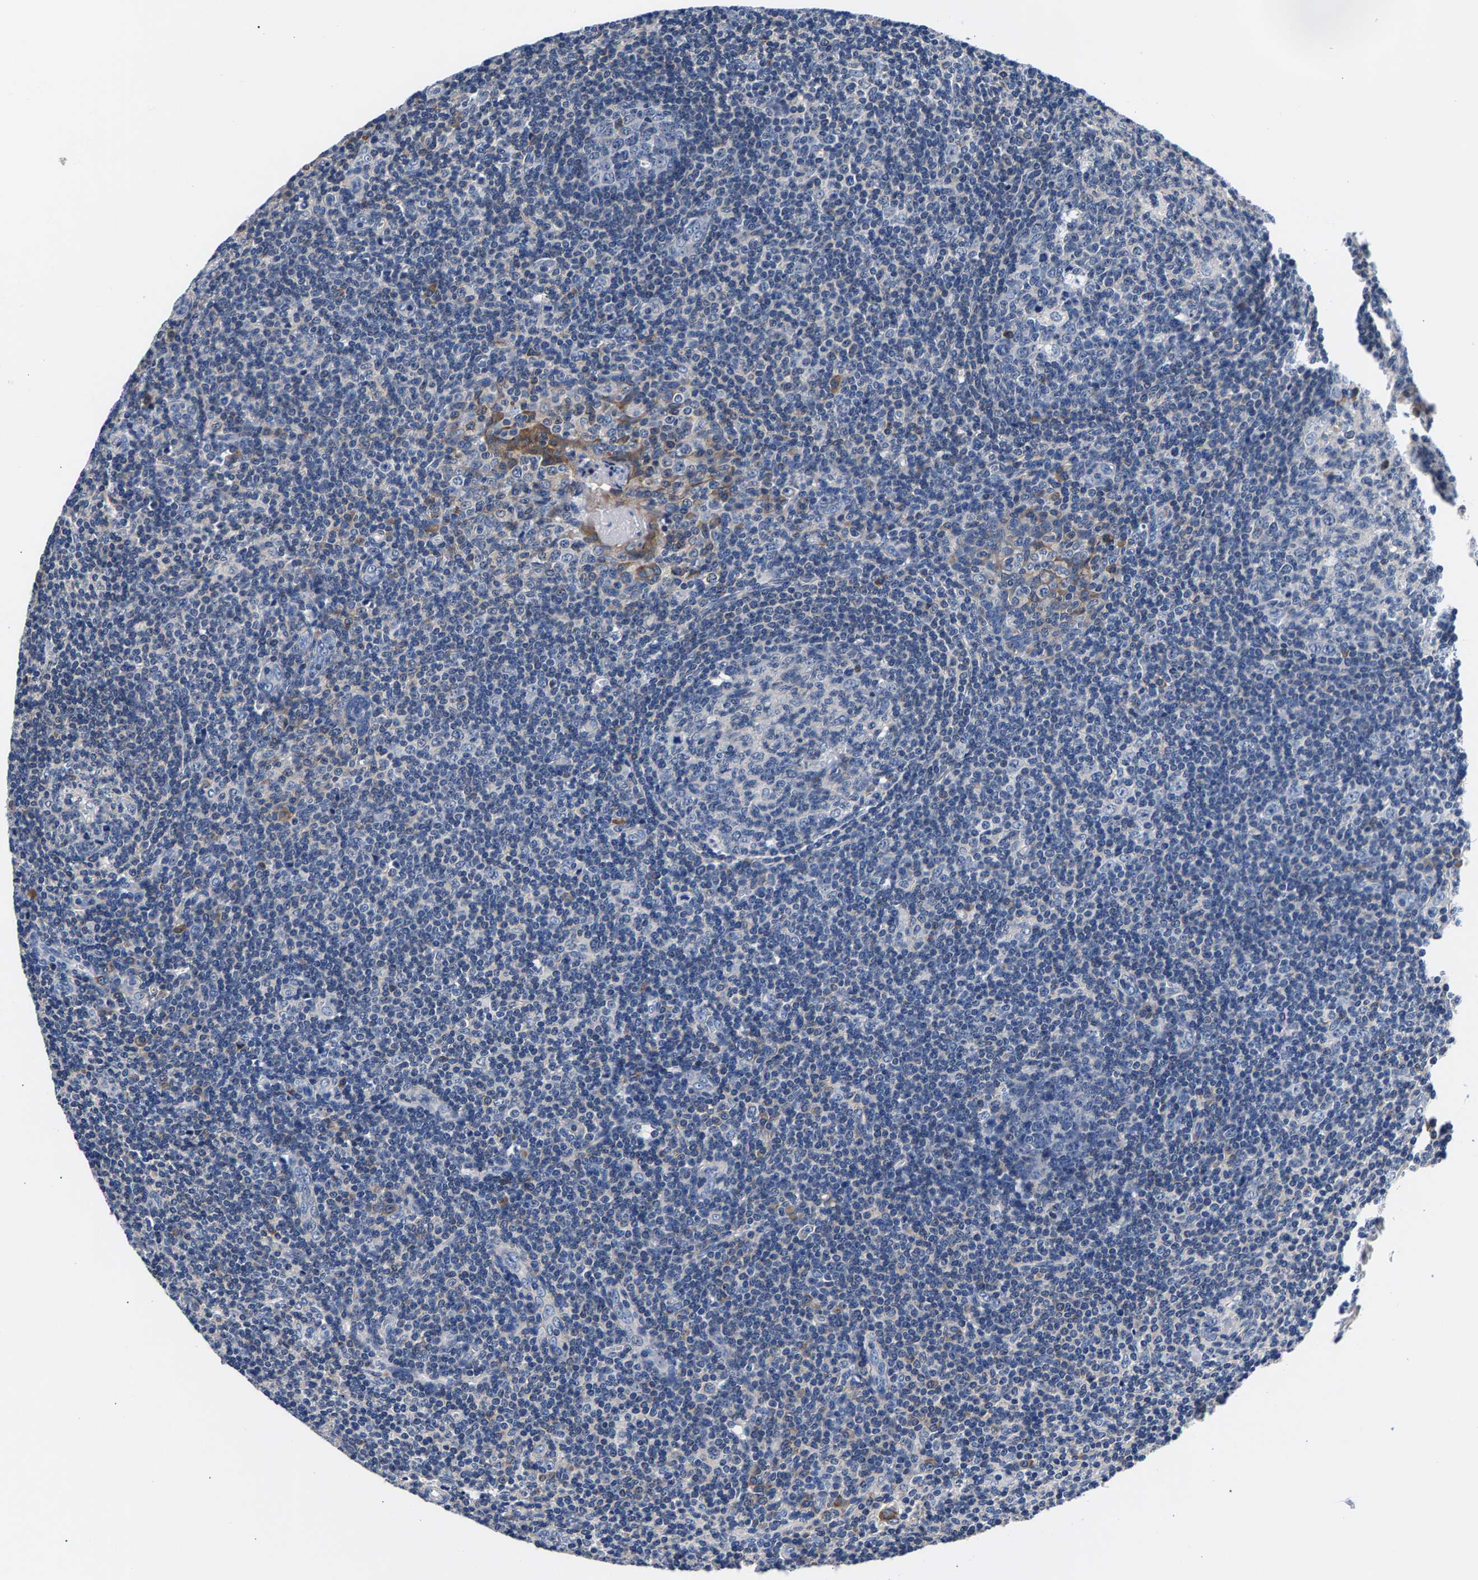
{"staining": {"intensity": "moderate", "quantity": "<25%", "location": "cytoplasmic/membranous"}, "tissue": "tonsil", "cell_type": "Germinal center cells", "image_type": "normal", "snomed": [{"axis": "morphology", "description": "Normal tissue, NOS"}, {"axis": "topography", "description": "Tonsil"}], "caption": "Immunohistochemical staining of benign human tonsil demonstrates <25% levels of moderate cytoplasmic/membranous protein expression in about <25% of germinal center cells.", "gene": "PHF24", "patient": {"sex": "male", "age": 37}}